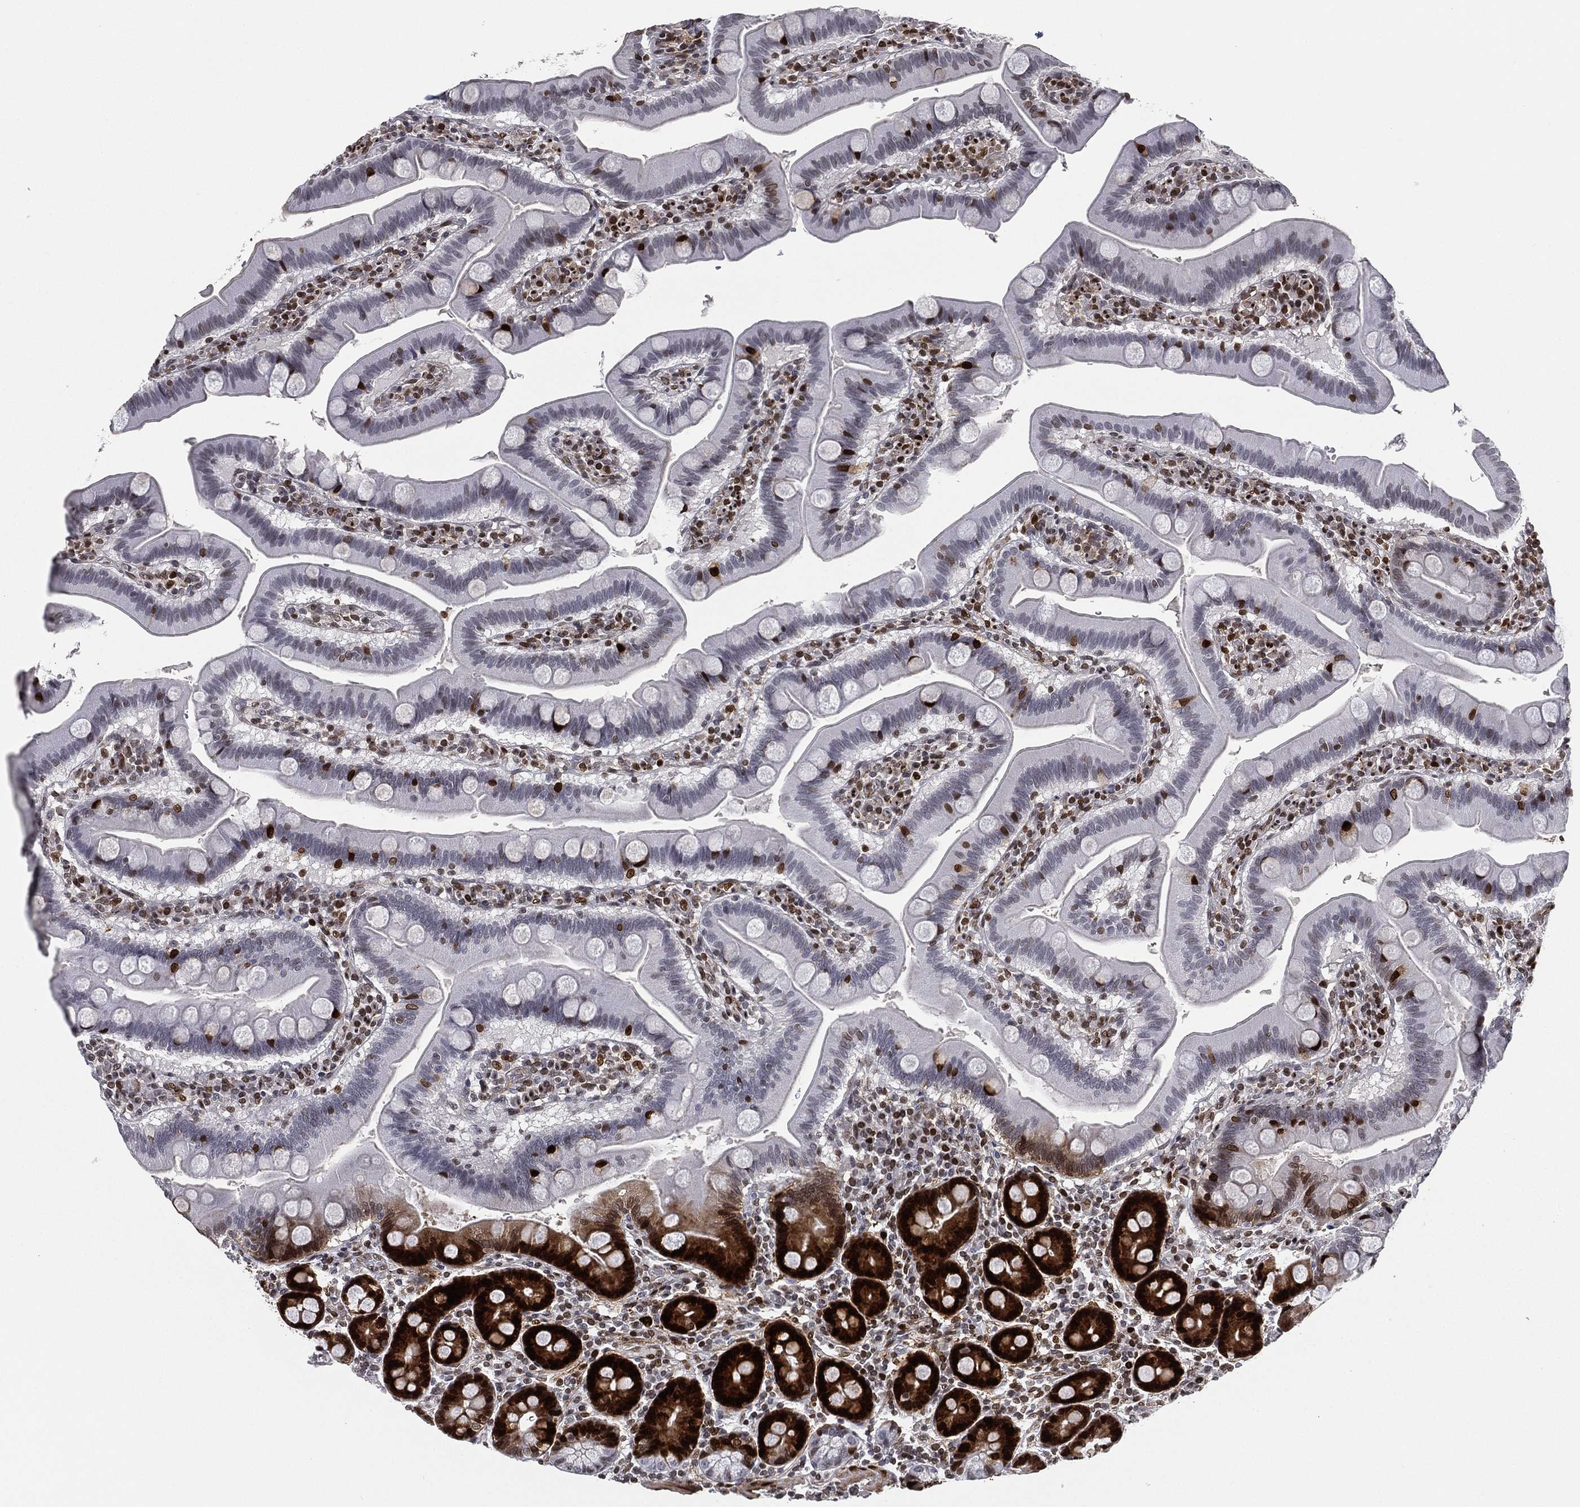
{"staining": {"intensity": "strong", "quantity": "<25%", "location": "nuclear"}, "tissue": "duodenum", "cell_type": "Glandular cells", "image_type": "normal", "snomed": [{"axis": "morphology", "description": "Normal tissue, NOS"}, {"axis": "topography", "description": "Duodenum"}], "caption": "Immunohistochemical staining of unremarkable duodenum demonstrates strong nuclear protein staining in about <25% of glandular cells. (Stains: DAB in brown, nuclei in blue, Microscopy: brightfield microscopy at high magnification).", "gene": "LMNB1", "patient": {"sex": "male", "age": 59}}